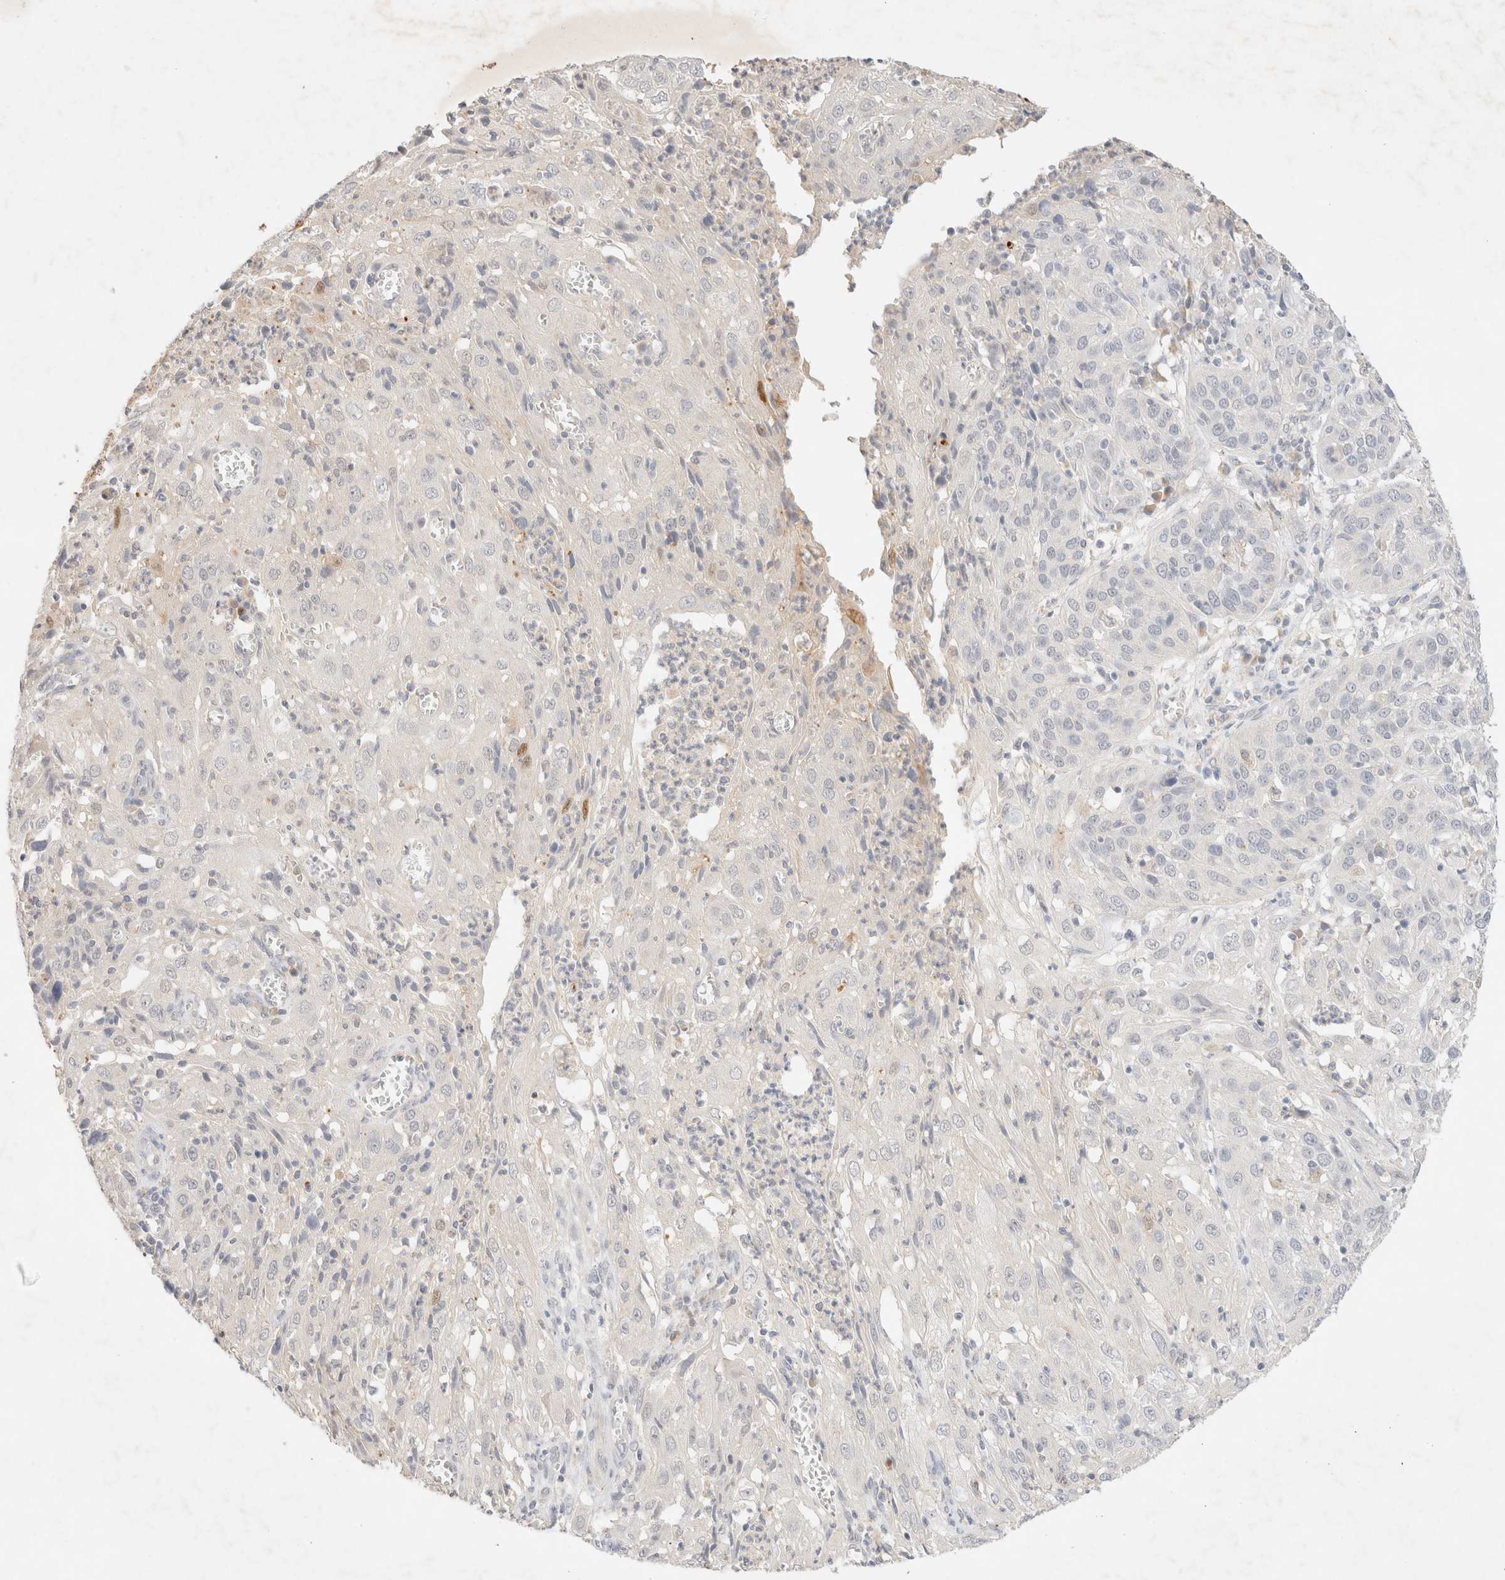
{"staining": {"intensity": "negative", "quantity": "none", "location": "none"}, "tissue": "cervical cancer", "cell_type": "Tumor cells", "image_type": "cancer", "snomed": [{"axis": "morphology", "description": "Squamous cell carcinoma, NOS"}, {"axis": "topography", "description": "Cervix"}], "caption": "A histopathology image of squamous cell carcinoma (cervical) stained for a protein reveals no brown staining in tumor cells.", "gene": "SNTB1", "patient": {"sex": "female", "age": 32}}